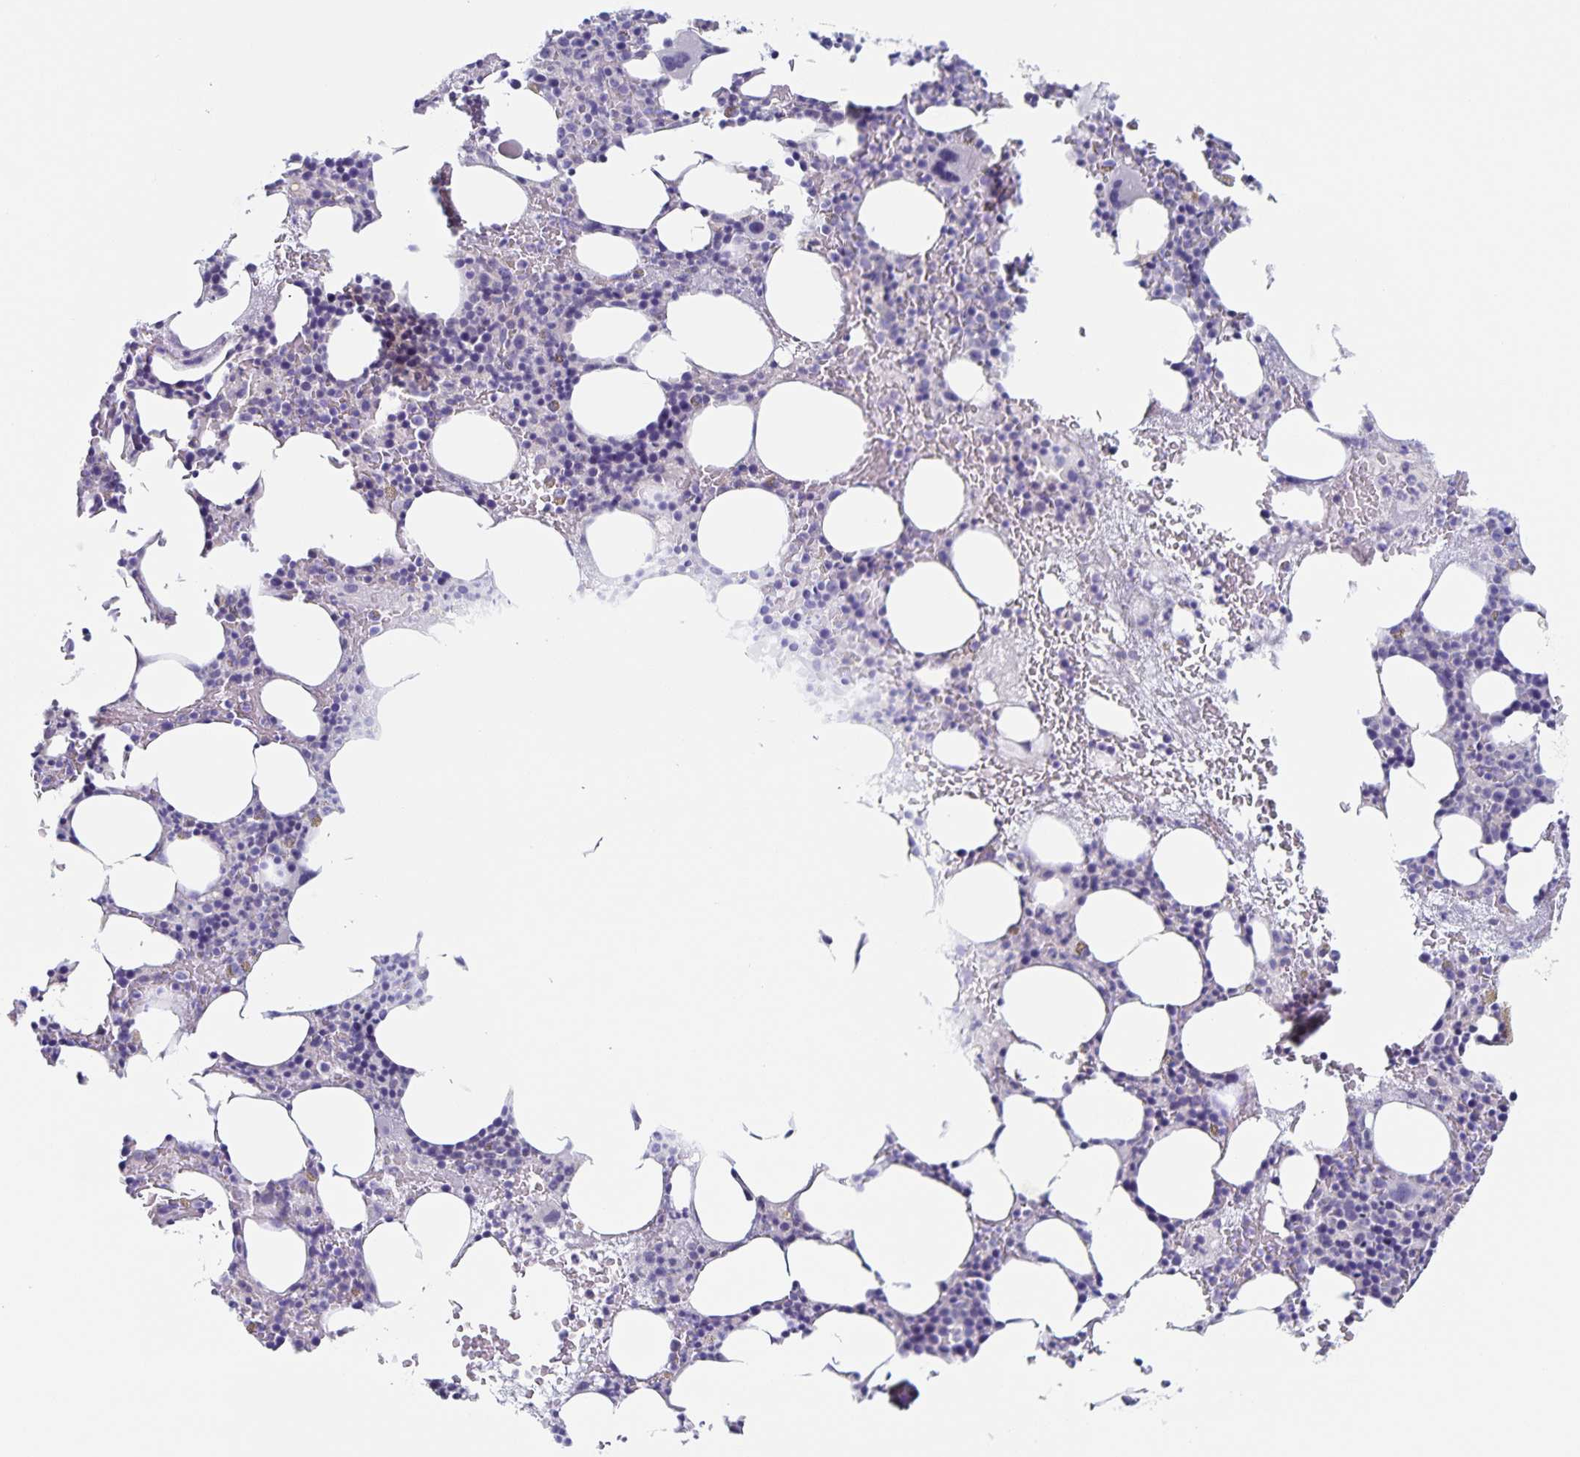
{"staining": {"intensity": "negative", "quantity": "none", "location": "none"}, "tissue": "bone marrow", "cell_type": "Hematopoietic cells", "image_type": "normal", "snomed": [{"axis": "morphology", "description": "Normal tissue, NOS"}, {"axis": "topography", "description": "Bone marrow"}], "caption": "Histopathology image shows no significant protein staining in hematopoietic cells of benign bone marrow. The staining was performed using DAB (3,3'-diaminobenzidine) to visualize the protein expression in brown, while the nuclei were stained in blue with hematoxylin (Magnification: 20x).", "gene": "RPL36A", "patient": {"sex": "female", "age": 72}}